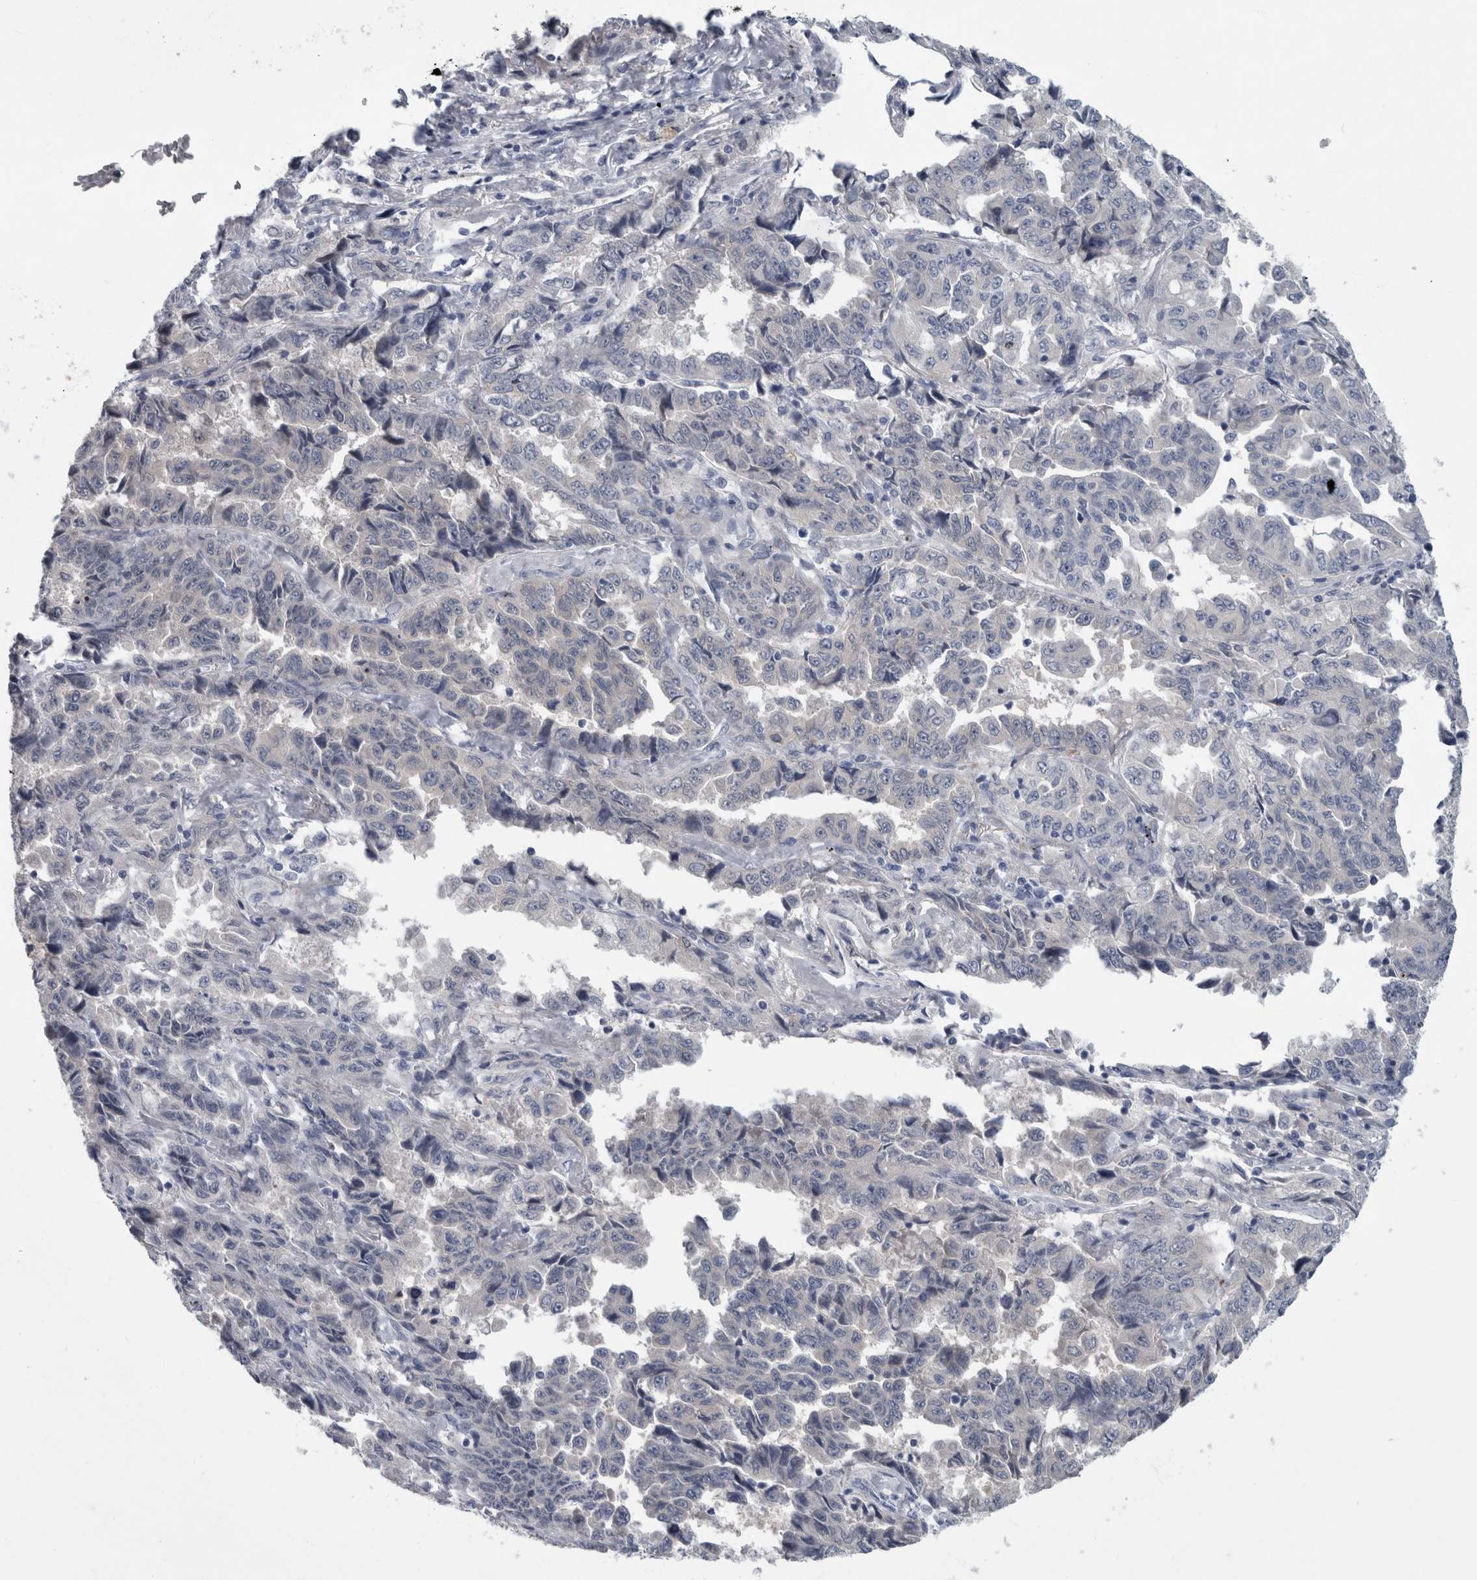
{"staining": {"intensity": "negative", "quantity": "none", "location": "none"}, "tissue": "lung cancer", "cell_type": "Tumor cells", "image_type": "cancer", "snomed": [{"axis": "morphology", "description": "Adenocarcinoma, NOS"}, {"axis": "topography", "description": "Lung"}], "caption": "Lung cancer was stained to show a protein in brown. There is no significant staining in tumor cells.", "gene": "FAM83H", "patient": {"sex": "female", "age": 51}}